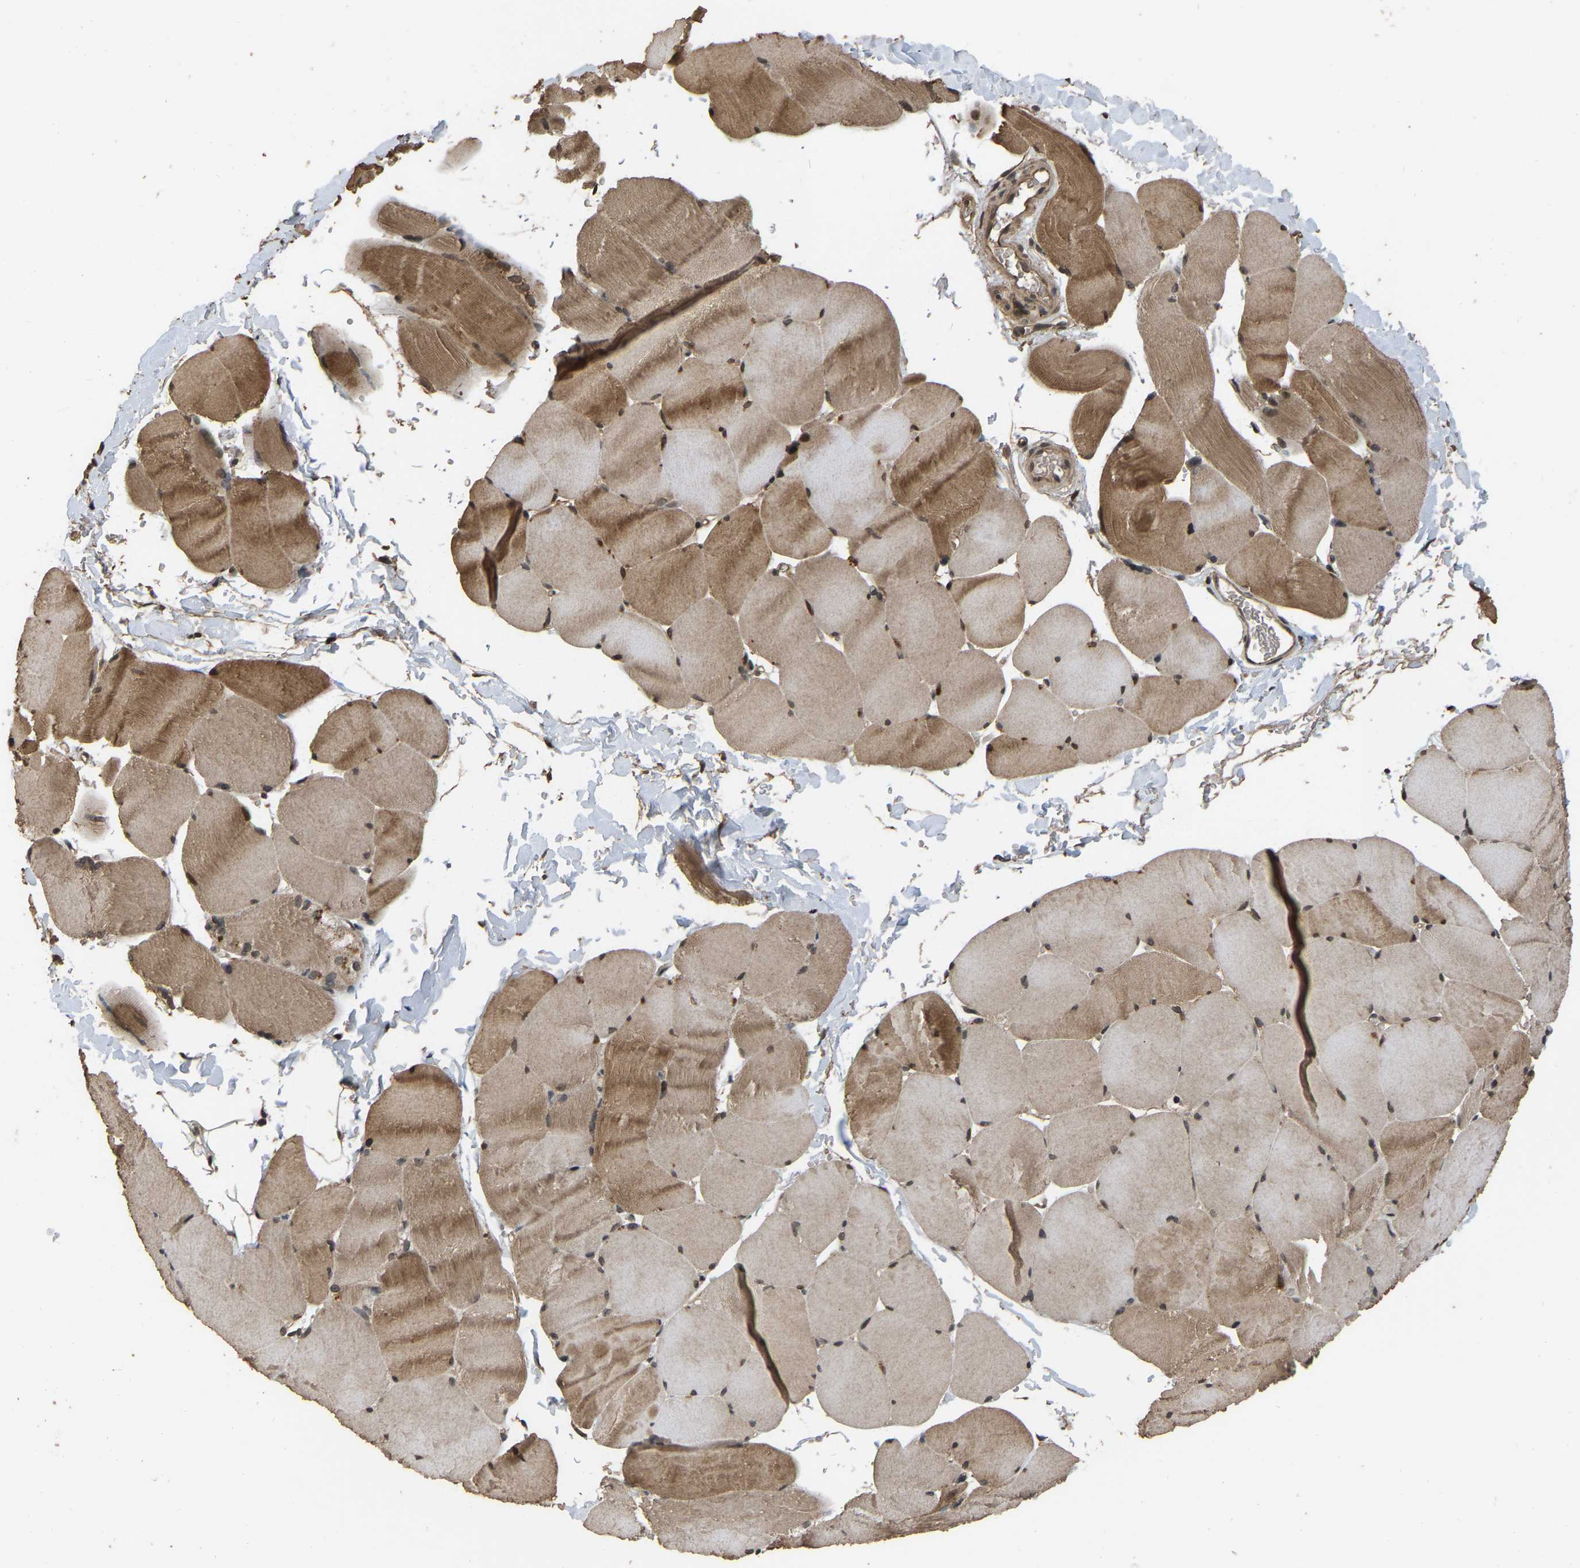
{"staining": {"intensity": "moderate", "quantity": ">75%", "location": "cytoplasmic/membranous"}, "tissue": "skeletal muscle", "cell_type": "Myocytes", "image_type": "normal", "snomed": [{"axis": "morphology", "description": "Normal tissue, NOS"}, {"axis": "topography", "description": "Skin"}, {"axis": "topography", "description": "Skeletal muscle"}], "caption": "A photomicrograph of human skeletal muscle stained for a protein exhibits moderate cytoplasmic/membranous brown staining in myocytes. (Brightfield microscopy of DAB IHC at high magnification).", "gene": "ARHGAP23", "patient": {"sex": "male", "age": 83}}